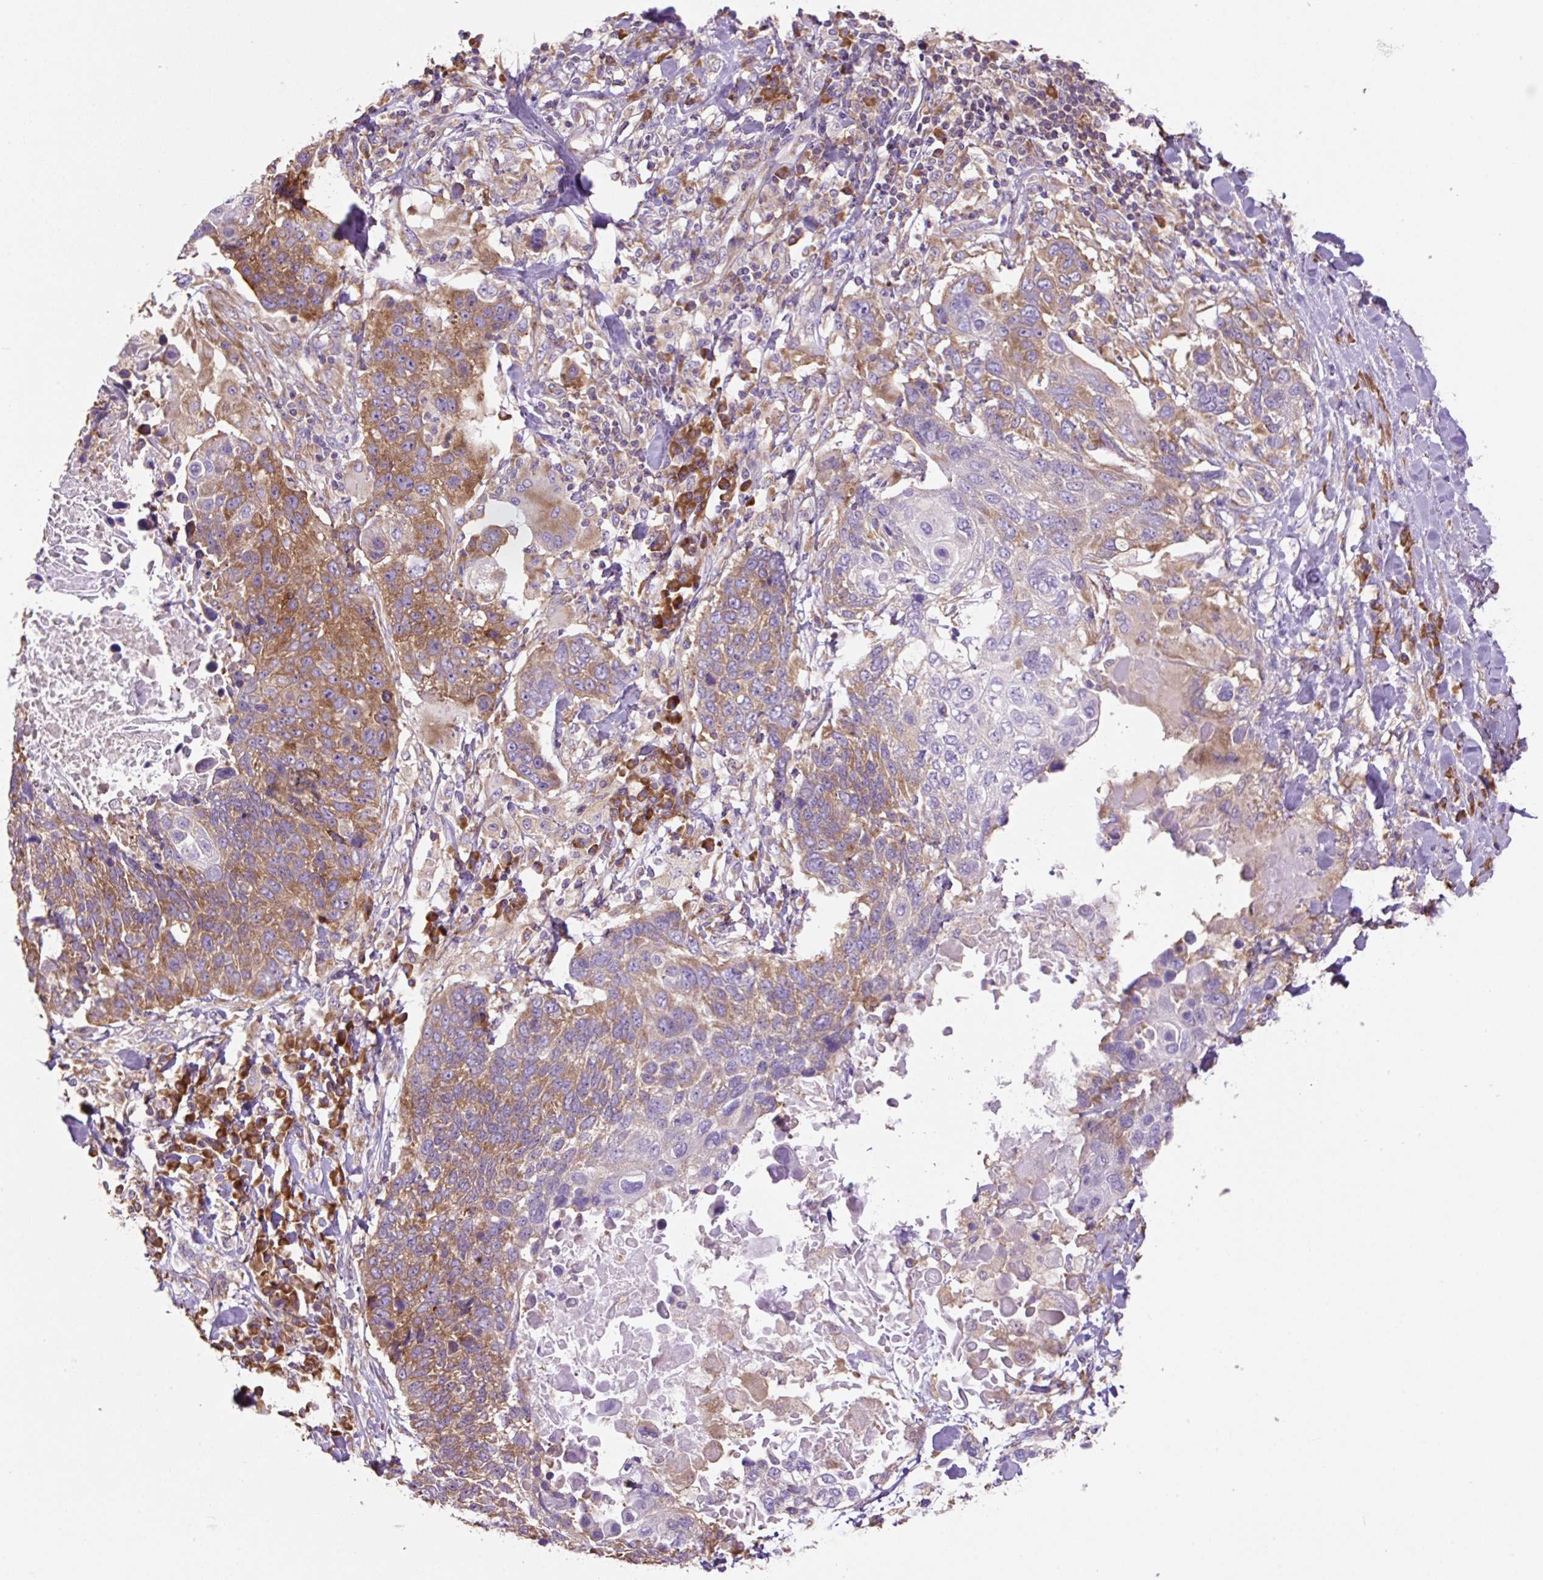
{"staining": {"intensity": "moderate", "quantity": ">75%", "location": "cytoplasmic/membranous"}, "tissue": "lung cancer", "cell_type": "Tumor cells", "image_type": "cancer", "snomed": [{"axis": "morphology", "description": "Squamous cell carcinoma, NOS"}, {"axis": "topography", "description": "Lung"}], "caption": "Protein expression analysis of lung cancer demonstrates moderate cytoplasmic/membranous positivity in about >75% of tumor cells.", "gene": "RPS23", "patient": {"sex": "male", "age": 66}}